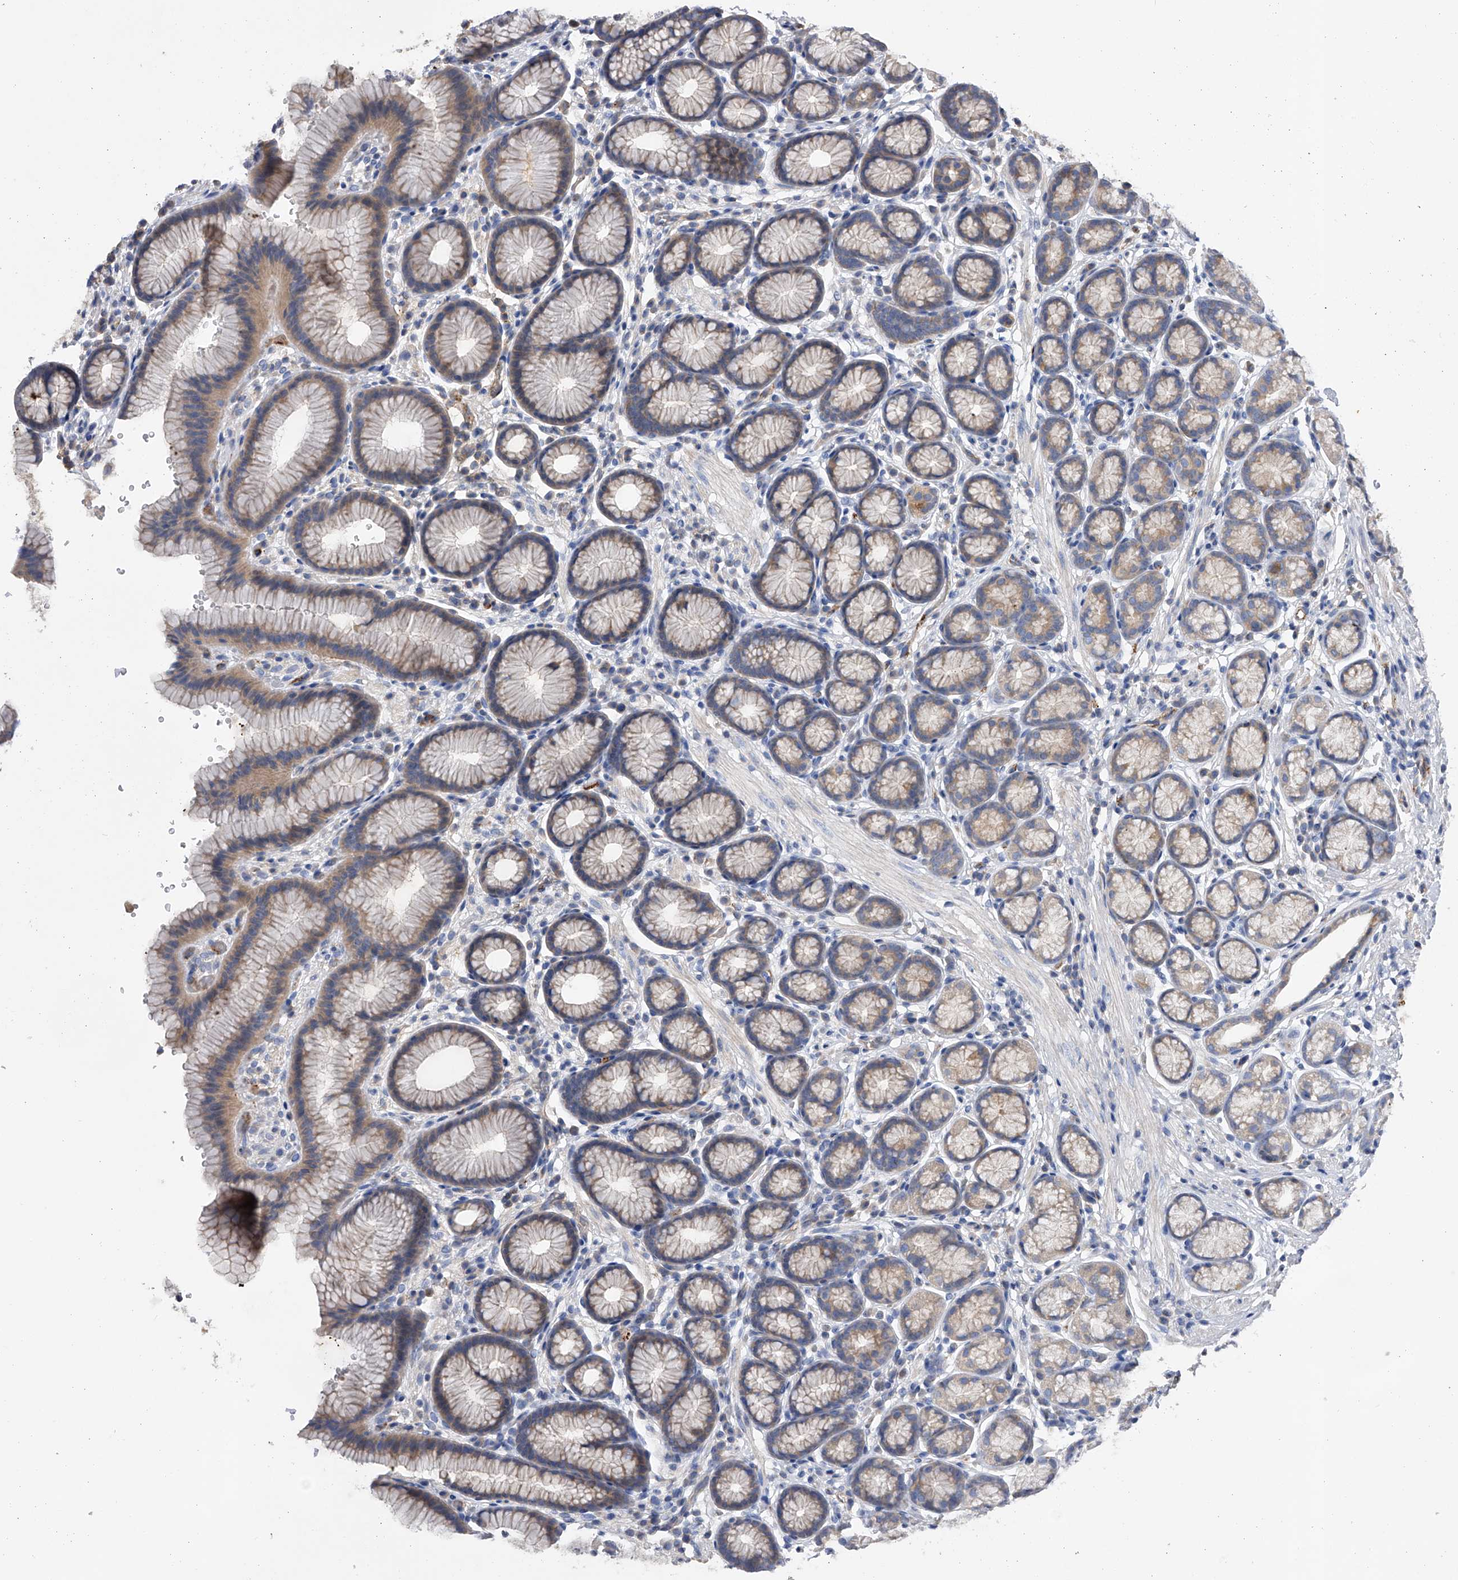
{"staining": {"intensity": "weak", "quantity": ">75%", "location": "cytoplasmic/membranous"}, "tissue": "stomach", "cell_type": "Glandular cells", "image_type": "normal", "snomed": [{"axis": "morphology", "description": "Normal tissue, NOS"}, {"axis": "topography", "description": "Stomach"}], "caption": "DAB (3,3'-diaminobenzidine) immunohistochemical staining of benign human stomach reveals weak cytoplasmic/membranous protein positivity in approximately >75% of glandular cells.", "gene": "RWDD2A", "patient": {"sex": "male", "age": 42}}